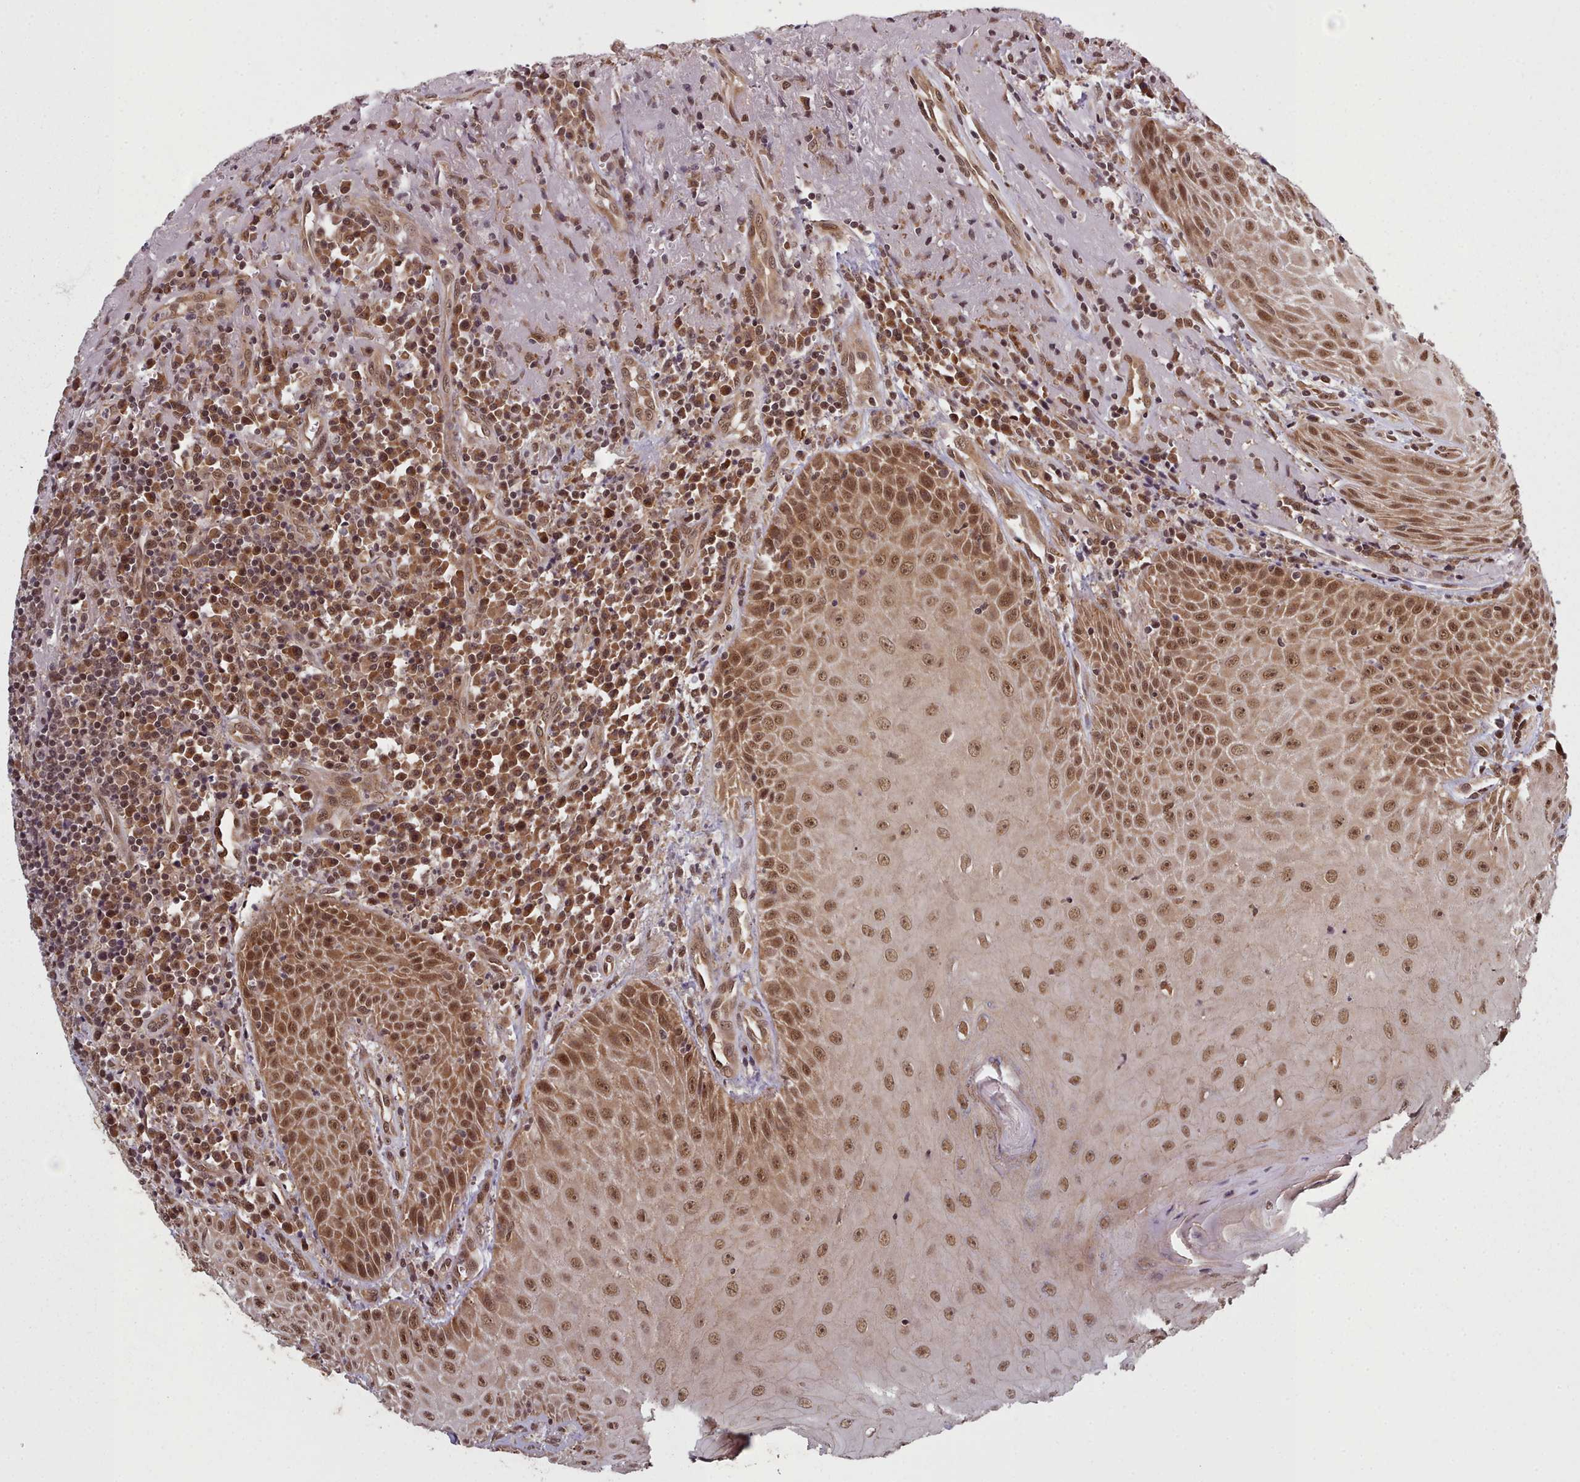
{"staining": {"intensity": "moderate", "quantity": ">75%", "location": "cytoplasmic/membranous,nuclear"}, "tissue": "head and neck cancer", "cell_type": "Tumor cells", "image_type": "cancer", "snomed": [{"axis": "morphology", "description": "Normal tissue, NOS"}, {"axis": "morphology", "description": "Squamous cell carcinoma, NOS"}, {"axis": "topography", "description": "Oral tissue"}, {"axis": "topography", "description": "Head-Neck"}], "caption": "There is medium levels of moderate cytoplasmic/membranous and nuclear staining in tumor cells of head and neck cancer (squamous cell carcinoma), as demonstrated by immunohistochemical staining (brown color).", "gene": "DHX8", "patient": {"sex": "female", "age": 70}}